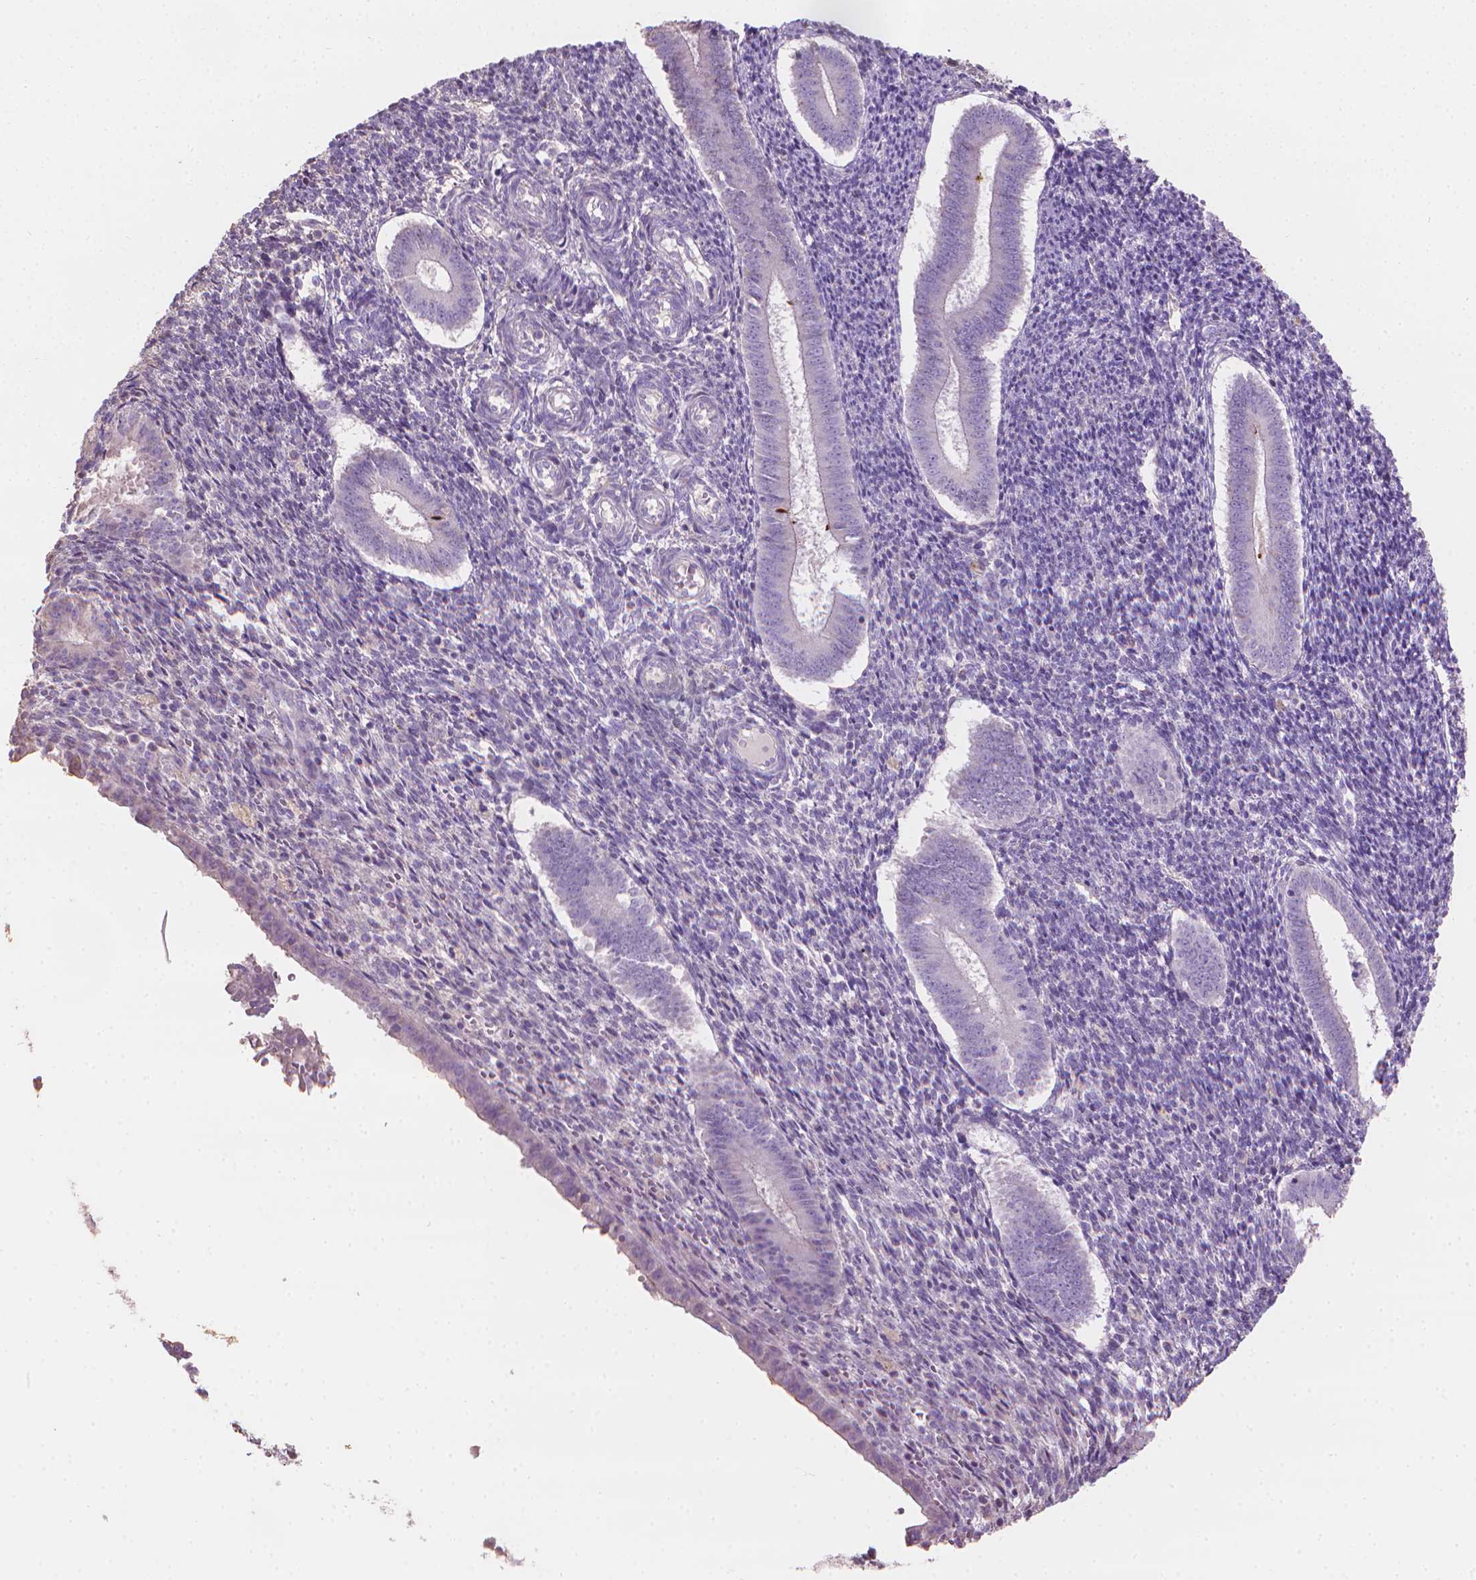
{"staining": {"intensity": "negative", "quantity": "none", "location": "none"}, "tissue": "endometrium", "cell_type": "Cells in endometrial stroma", "image_type": "normal", "snomed": [{"axis": "morphology", "description": "Normal tissue, NOS"}, {"axis": "topography", "description": "Endometrium"}], "caption": "Image shows no protein positivity in cells in endometrial stroma of unremarkable endometrium.", "gene": "CABCOCO1", "patient": {"sex": "female", "age": 25}}